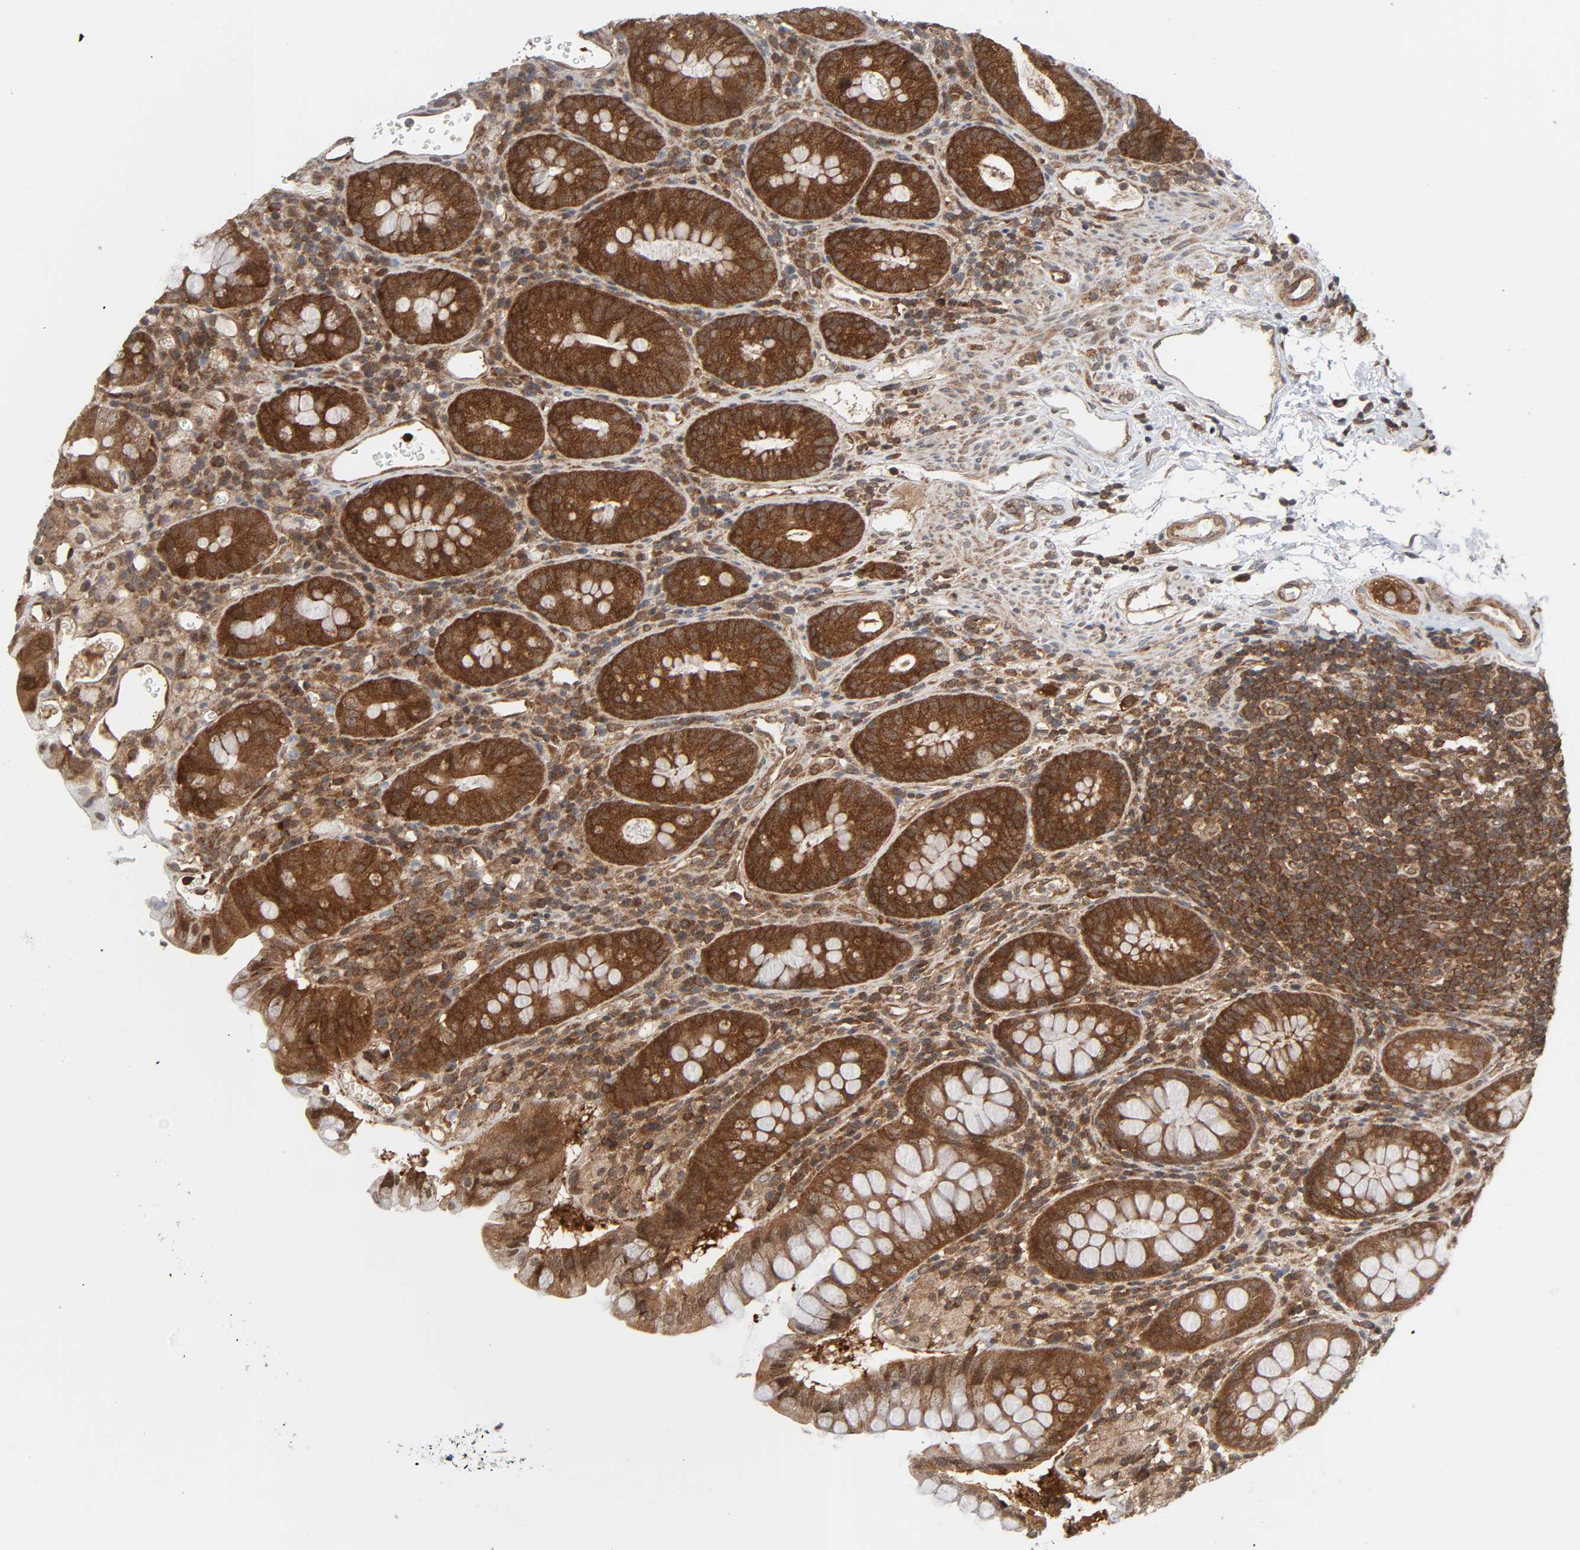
{"staining": {"intensity": "moderate", "quantity": ">75%", "location": "cytoplasmic/membranous"}, "tissue": "colon", "cell_type": "Endothelial cells", "image_type": "normal", "snomed": [{"axis": "morphology", "description": "Normal tissue, NOS"}, {"axis": "topography", "description": "Colon"}], "caption": "A histopathology image showing moderate cytoplasmic/membranous expression in approximately >75% of endothelial cells in unremarkable colon, as visualized by brown immunohistochemical staining.", "gene": "GSK3A", "patient": {"sex": "female", "age": 46}}